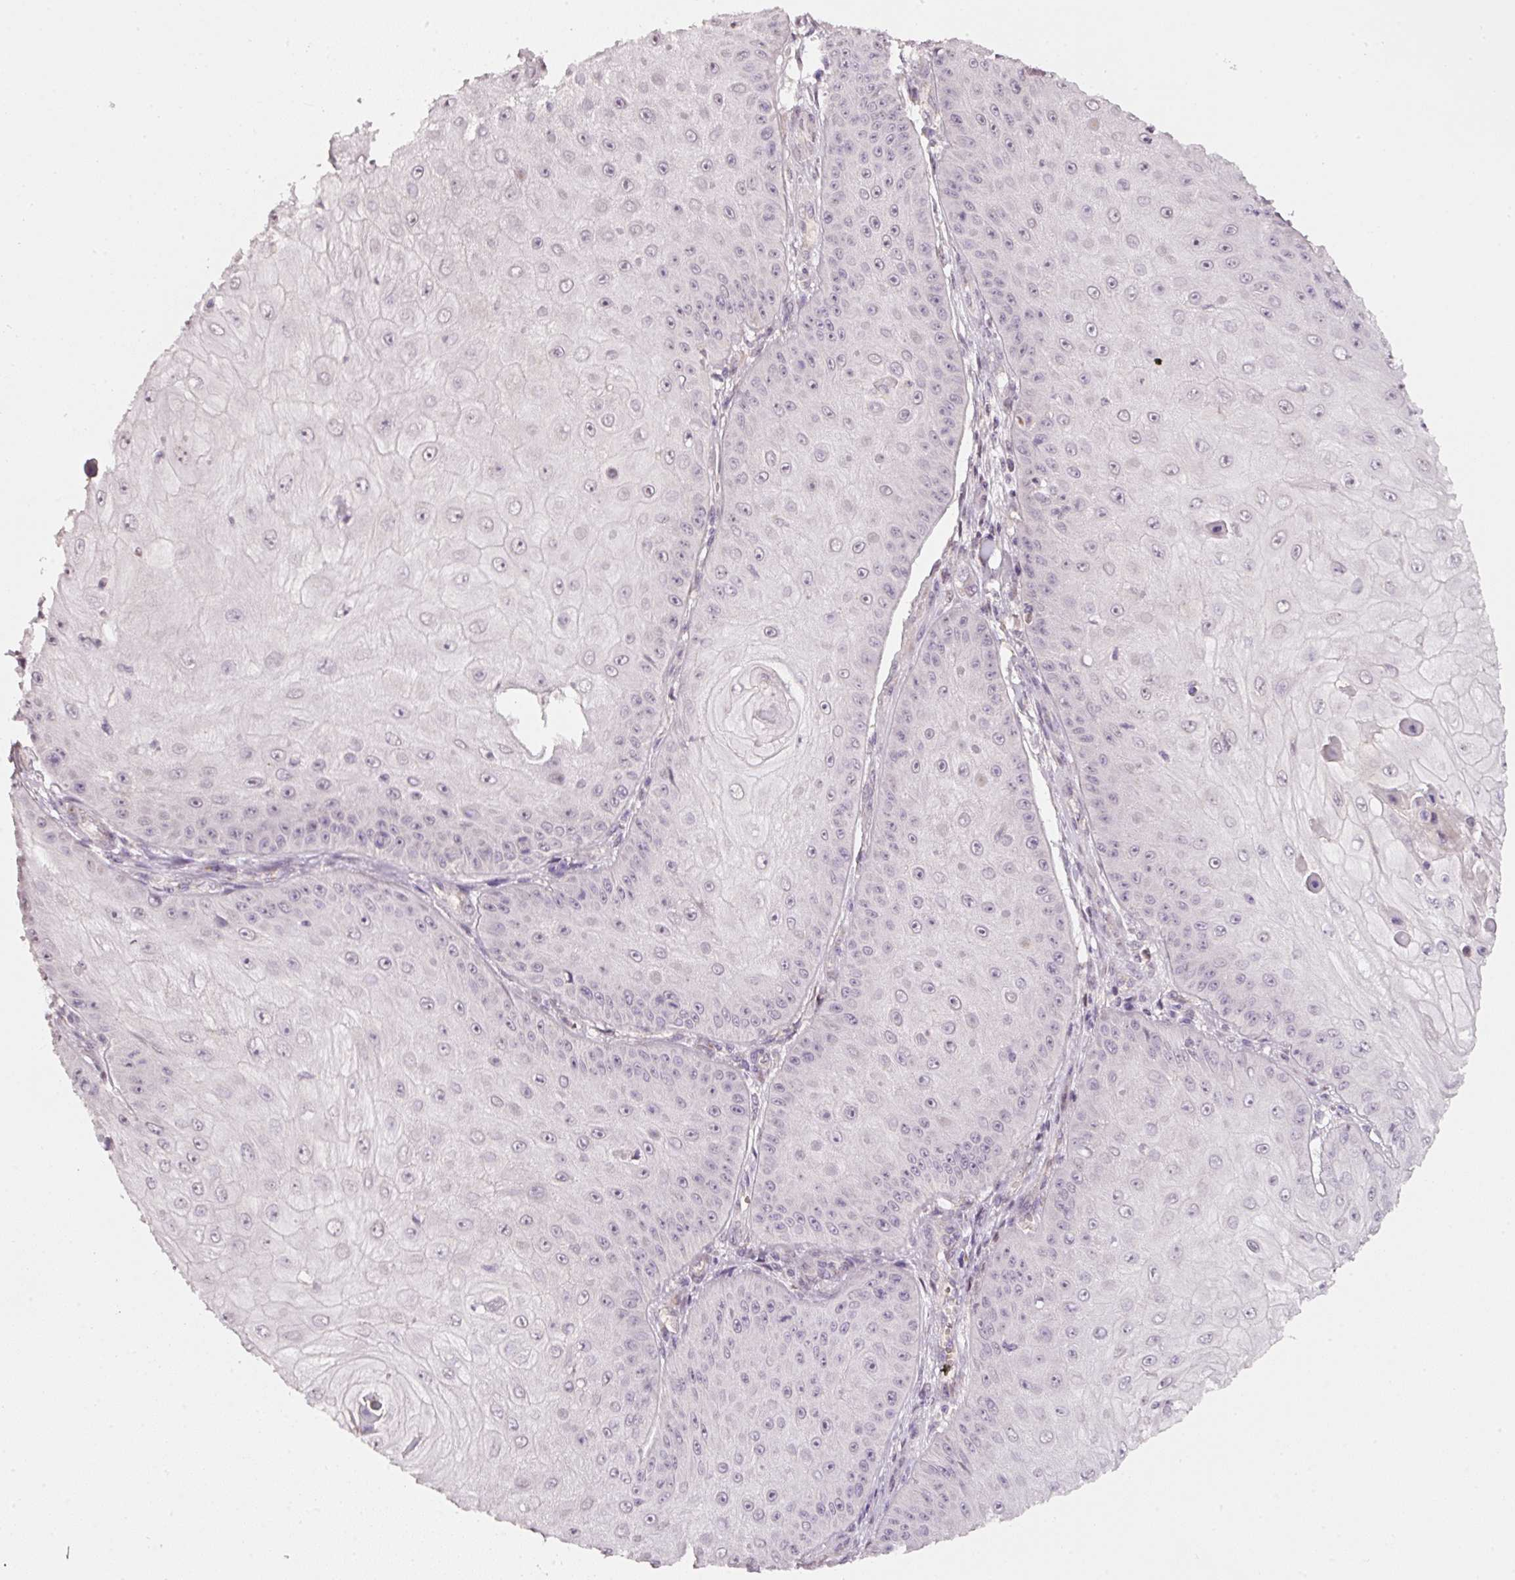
{"staining": {"intensity": "negative", "quantity": "none", "location": "none"}, "tissue": "skin cancer", "cell_type": "Tumor cells", "image_type": "cancer", "snomed": [{"axis": "morphology", "description": "Squamous cell carcinoma, NOS"}, {"axis": "topography", "description": "Skin"}], "caption": "Immunohistochemistry (IHC) of skin cancer reveals no staining in tumor cells.", "gene": "TOB2", "patient": {"sex": "male", "age": 70}}